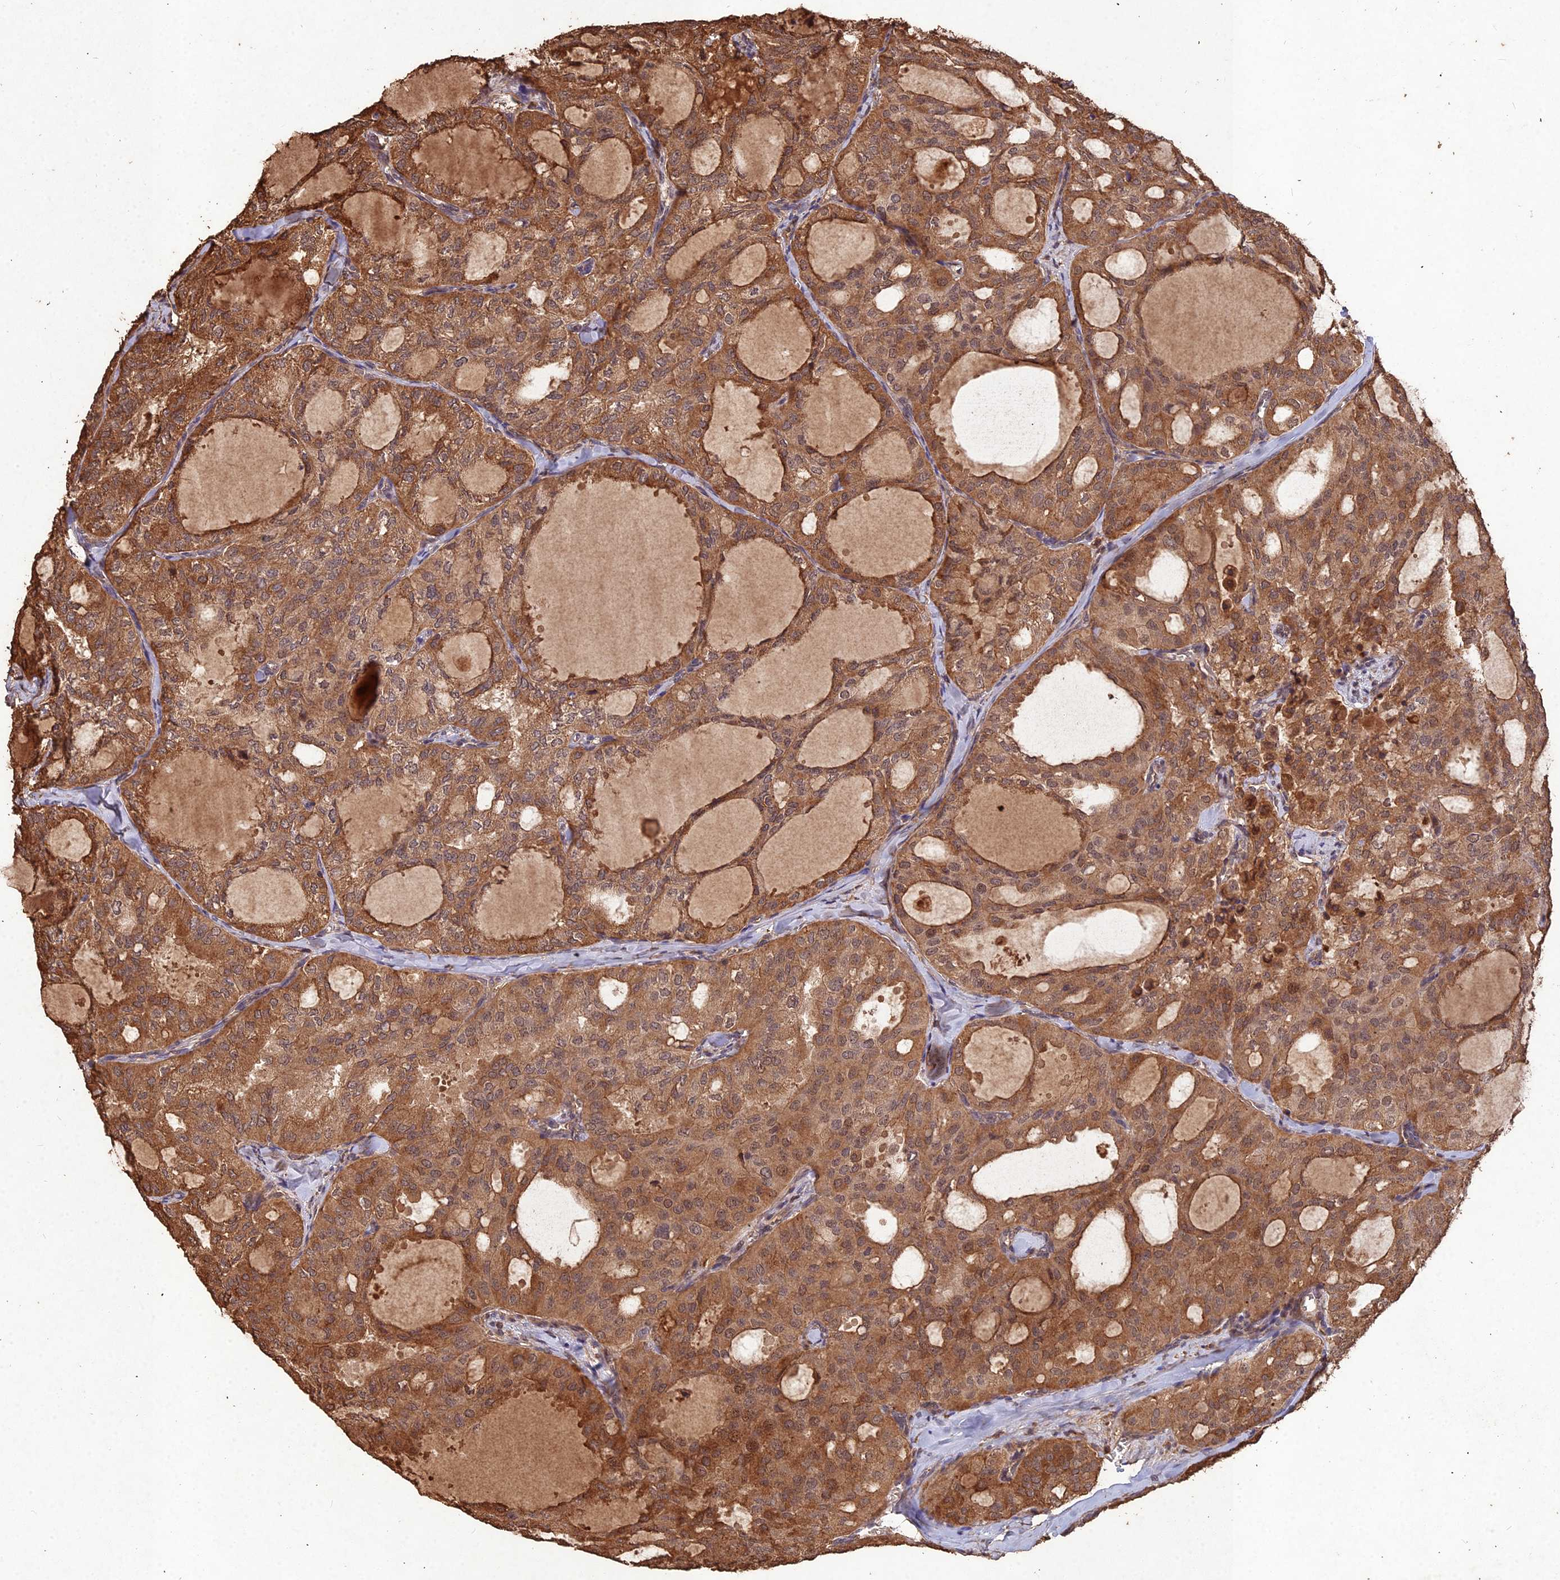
{"staining": {"intensity": "strong", "quantity": ">75%", "location": "cytoplasmic/membranous,nuclear"}, "tissue": "thyroid cancer", "cell_type": "Tumor cells", "image_type": "cancer", "snomed": [{"axis": "morphology", "description": "Follicular adenoma carcinoma, NOS"}, {"axis": "topography", "description": "Thyroid gland"}], "caption": "Protein expression analysis of thyroid cancer reveals strong cytoplasmic/membranous and nuclear positivity in about >75% of tumor cells. The staining was performed using DAB (3,3'-diaminobenzidine), with brown indicating positive protein expression. Nuclei are stained blue with hematoxylin.", "gene": "SYMPK", "patient": {"sex": "male", "age": 75}}